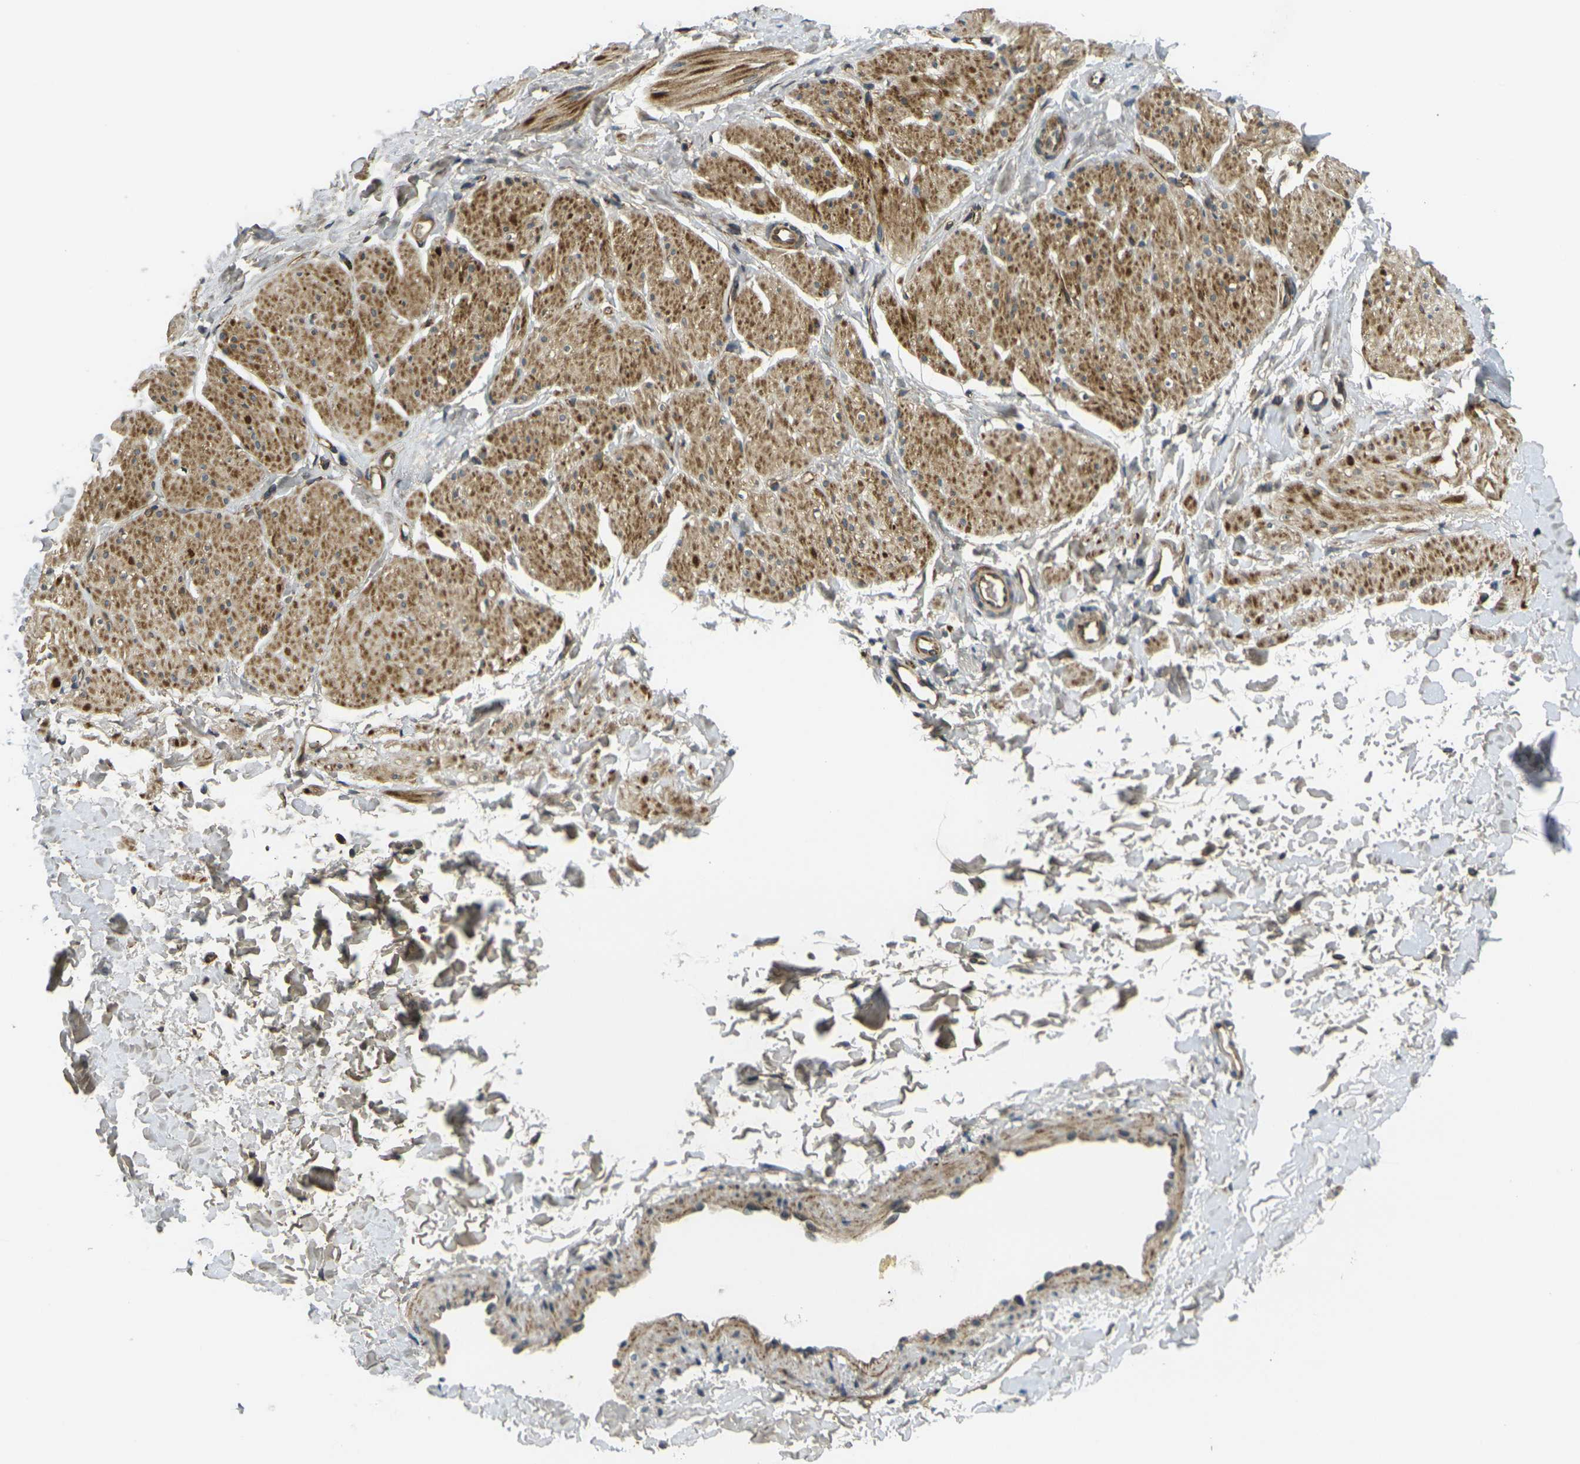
{"staining": {"intensity": "moderate", "quantity": ">75%", "location": "cytoplasmic/membranous"}, "tissue": "smooth muscle", "cell_type": "Smooth muscle cells", "image_type": "normal", "snomed": [{"axis": "morphology", "description": "Normal tissue, NOS"}, {"axis": "topography", "description": "Smooth muscle"}], "caption": "Smooth muscle cells exhibit medium levels of moderate cytoplasmic/membranous positivity in about >75% of cells in normal smooth muscle.", "gene": "FUT11", "patient": {"sex": "male", "age": 16}}